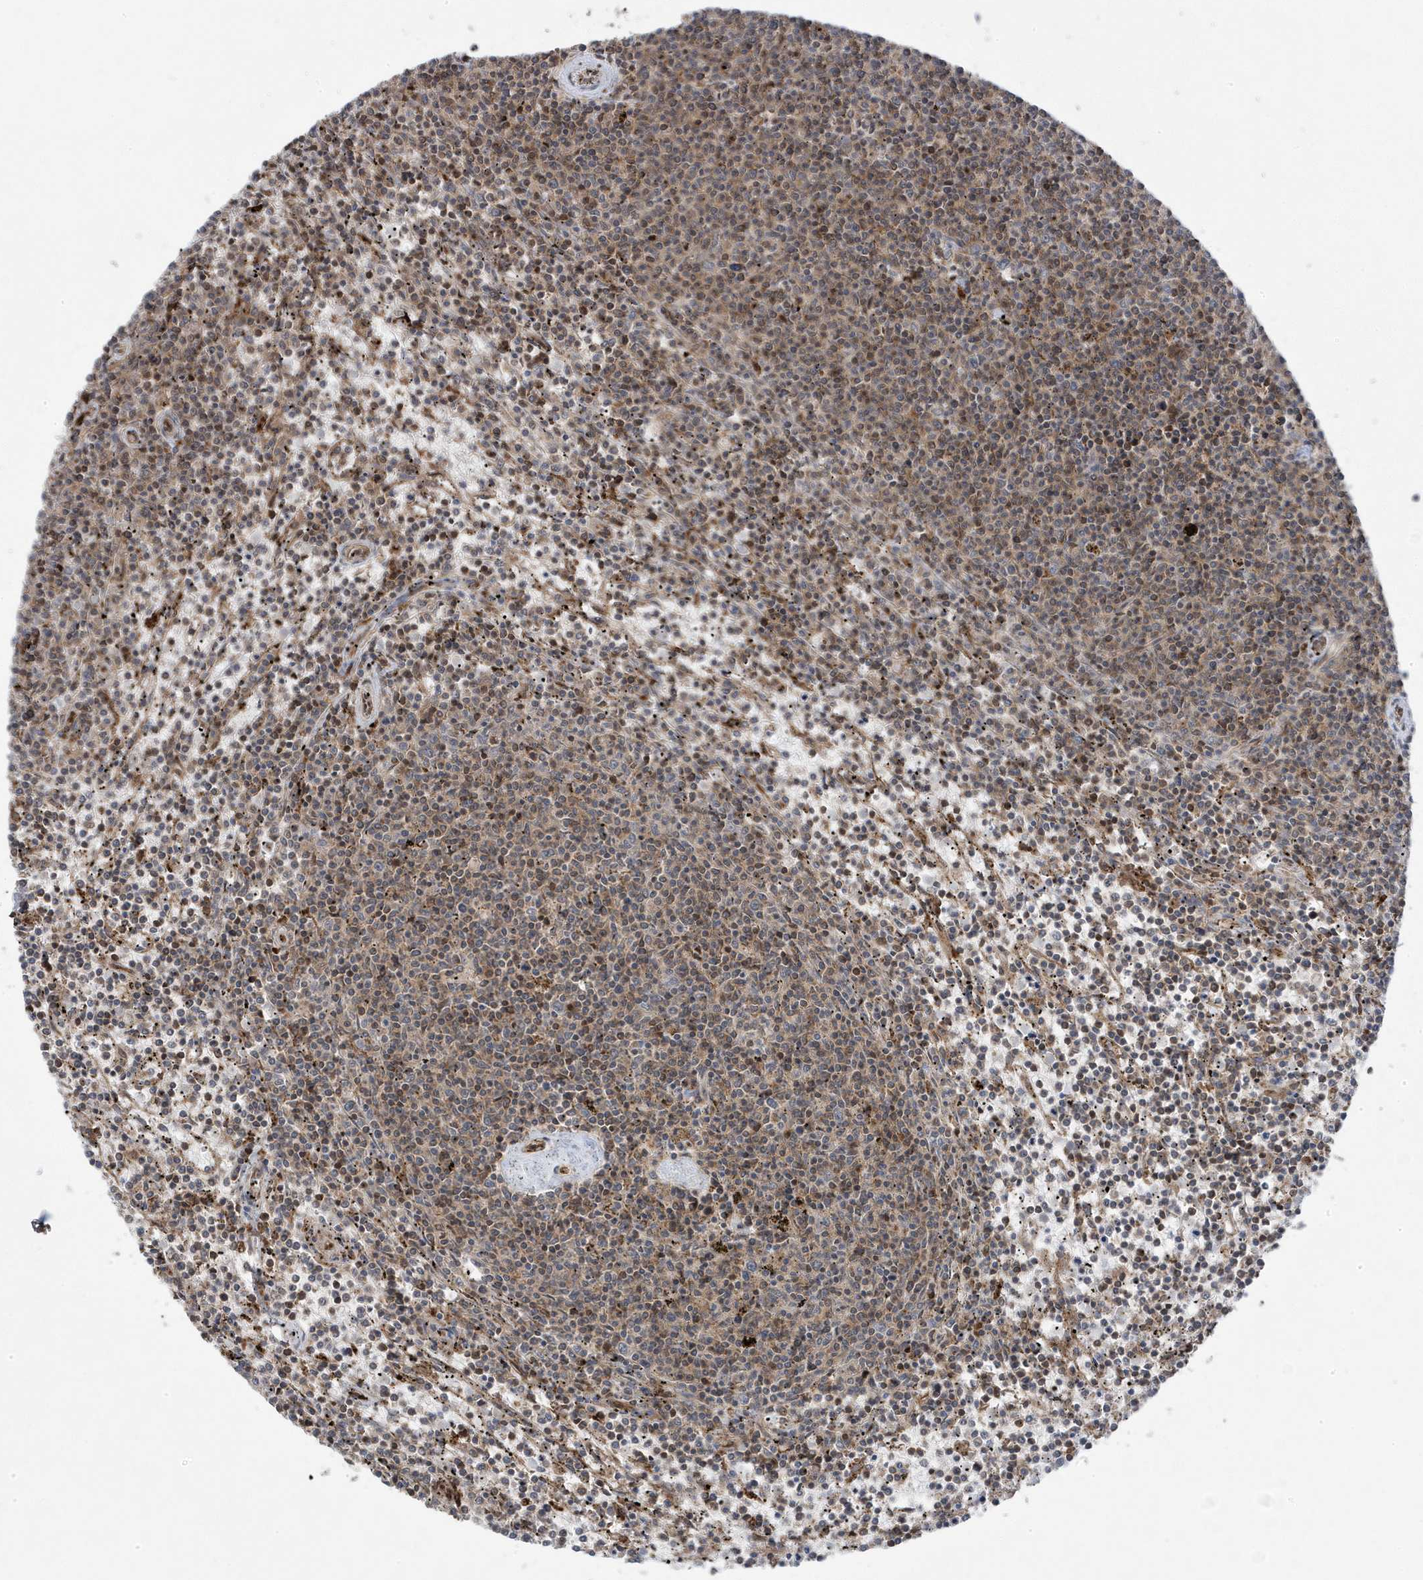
{"staining": {"intensity": "weak", "quantity": "<25%", "location": "cytoplasmic/membranous"}, "tissue": "lymphoma", "cell_type": "Tumor cells", "image_type": "cancer", "snomed": [{"axis": "morphology", "description": "Malignant lymphoma, non-Hodgkin's type, Low grade"}, {"axis": "topography", "description": "Spleen"}], "caption": "Immunohistochemical staining of human low-grade malignant lymphoma, non-Hodgkin's type exhibits no significant positivity in tumor cells.", "gene": "MAPK1IP1L", "patient": {"sex": "female", "age": 50}}